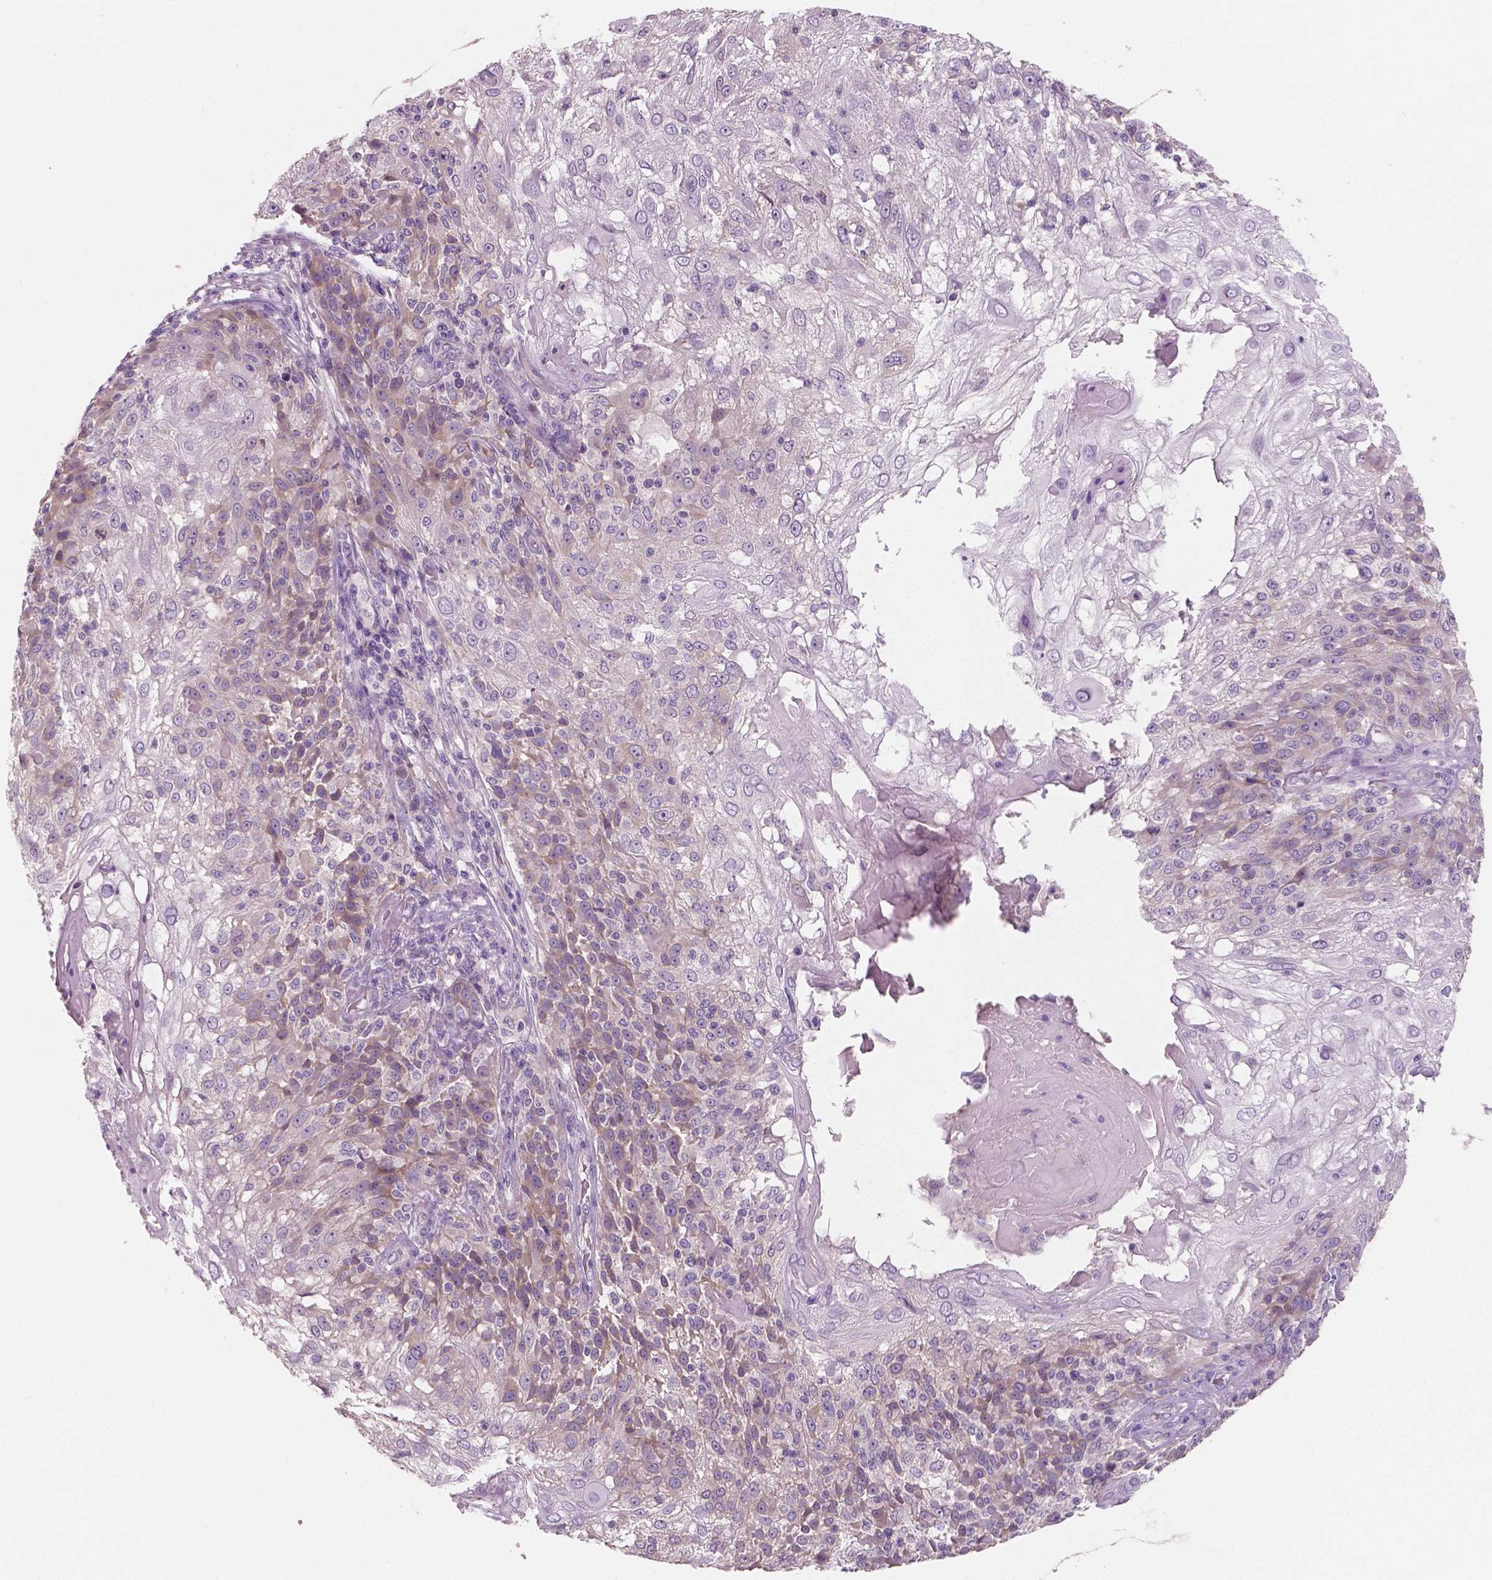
{"staining": {"intensity": "weak", "quantity": "25%-75%", "location": "cytoplasmic/membranous"}, "tissue": "skin cancer", "cell_type": "Tumor cells", "image_type": "cancer", "snomed": [{"axis": "morphology", "description": "Normal tissue, NOS"}, {"axis": "morphology", "description": "Squamous cell carcinoma, NOS"}, {"axis": "topography", "description": "Skin"}], "caption": "Squamous cell carcinoma (skin) stained with immunohistochemistry shows weak cytoplasmic/membranous positivity in approximately 25%-75% of tumor cells.", "gene": "LSM14B", "patient": {"sex": "female", "age": 83}}